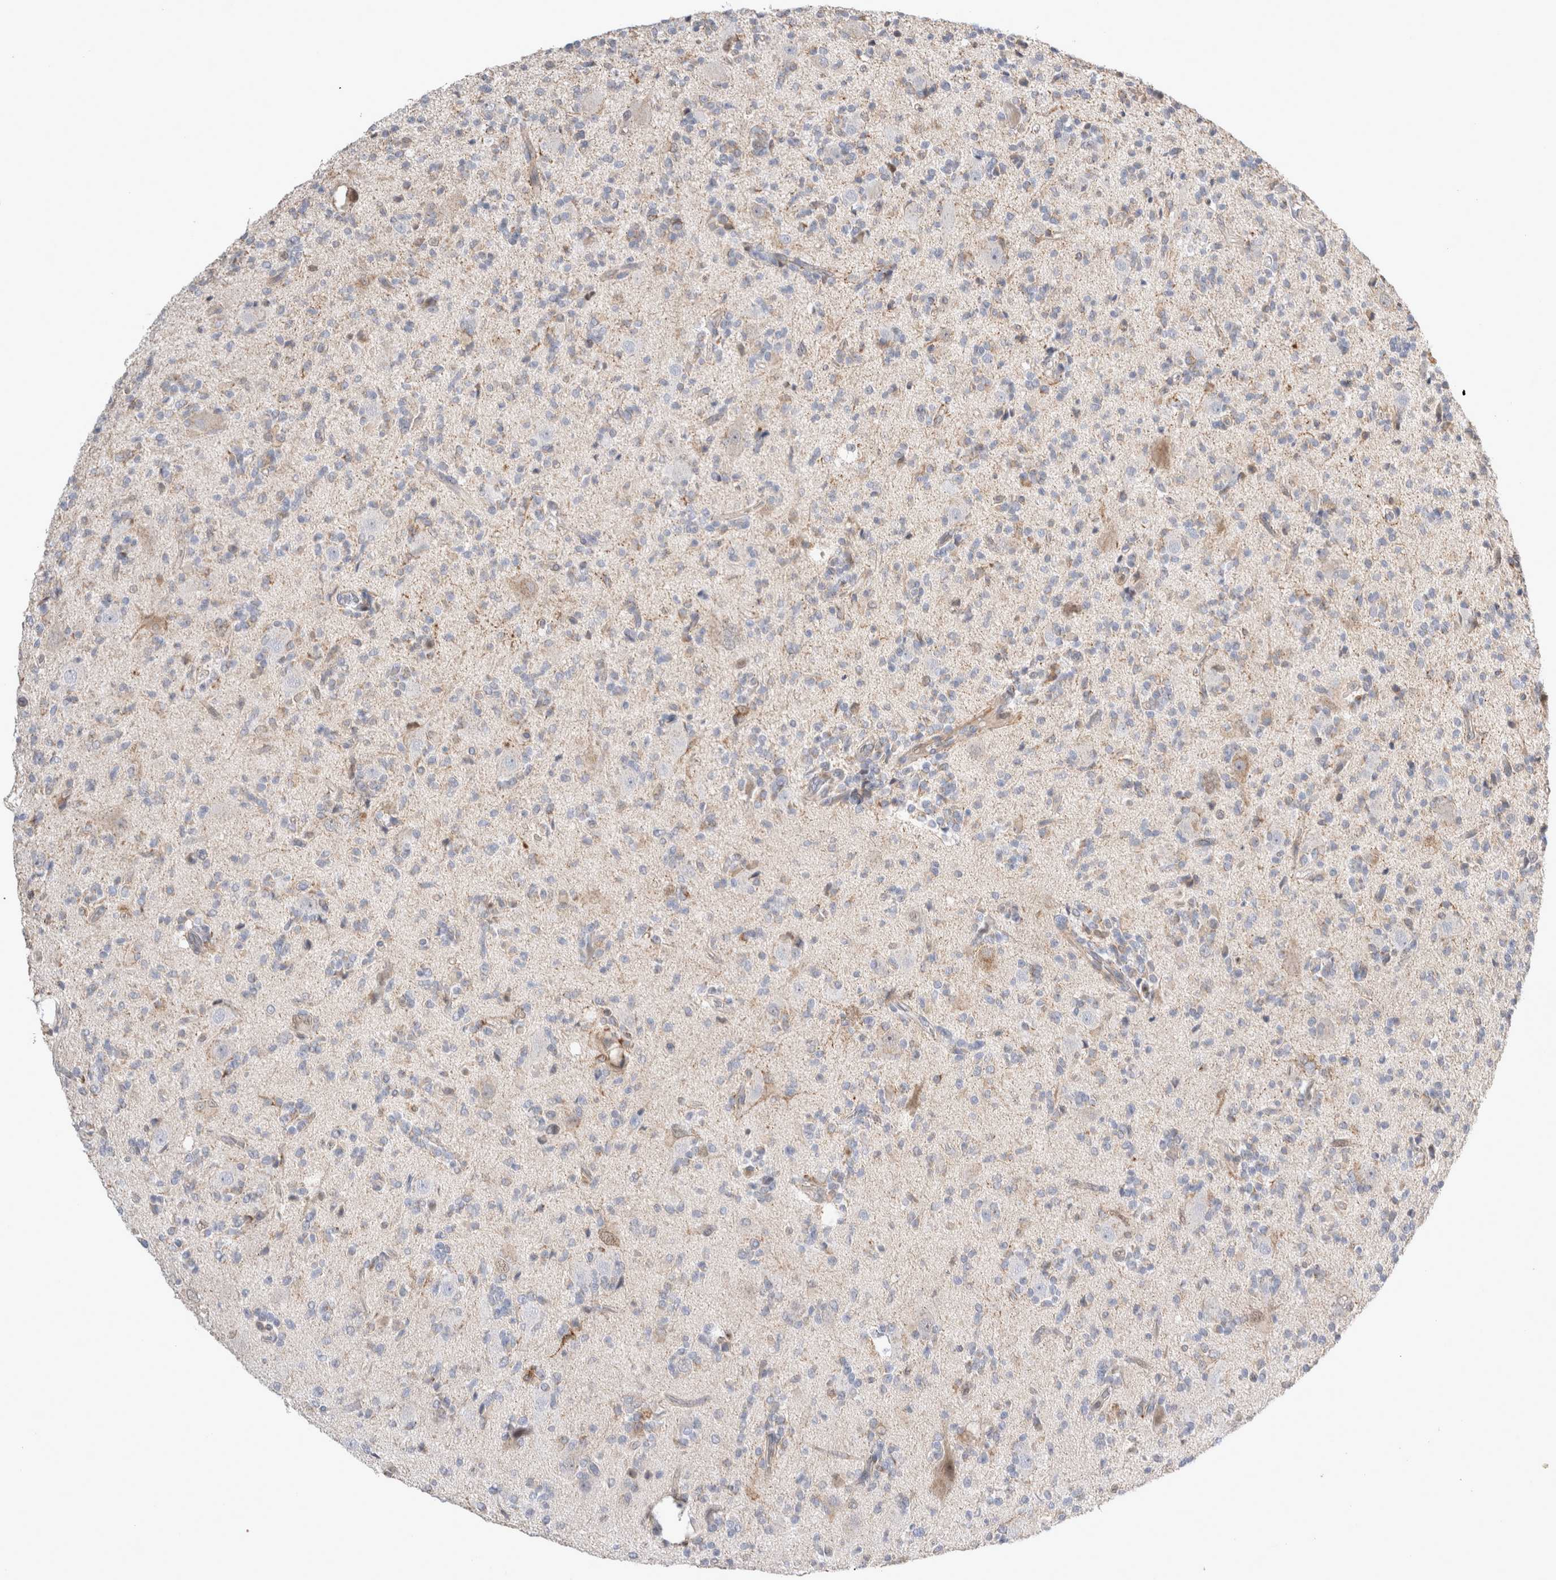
{"staining": {"intensity": "negative", "quantity": "none", "location": "none"}, "tissue": "glioma", "cell_type": "Tumor cells", "image_type": "cancer", "snomed": [{"axis": "morphology", "description": "Glioma, malignant, High grade"}, {"axis": "topography", "description": "Brain"}], "caption": "This is a histopathology image of immunohistochemistry (IHC) staining of malignant glioma (high-grade), which shows no expression in tumor cells.", "gene": "AGMAT", "patient": {"sex": "male", "age": 34}}